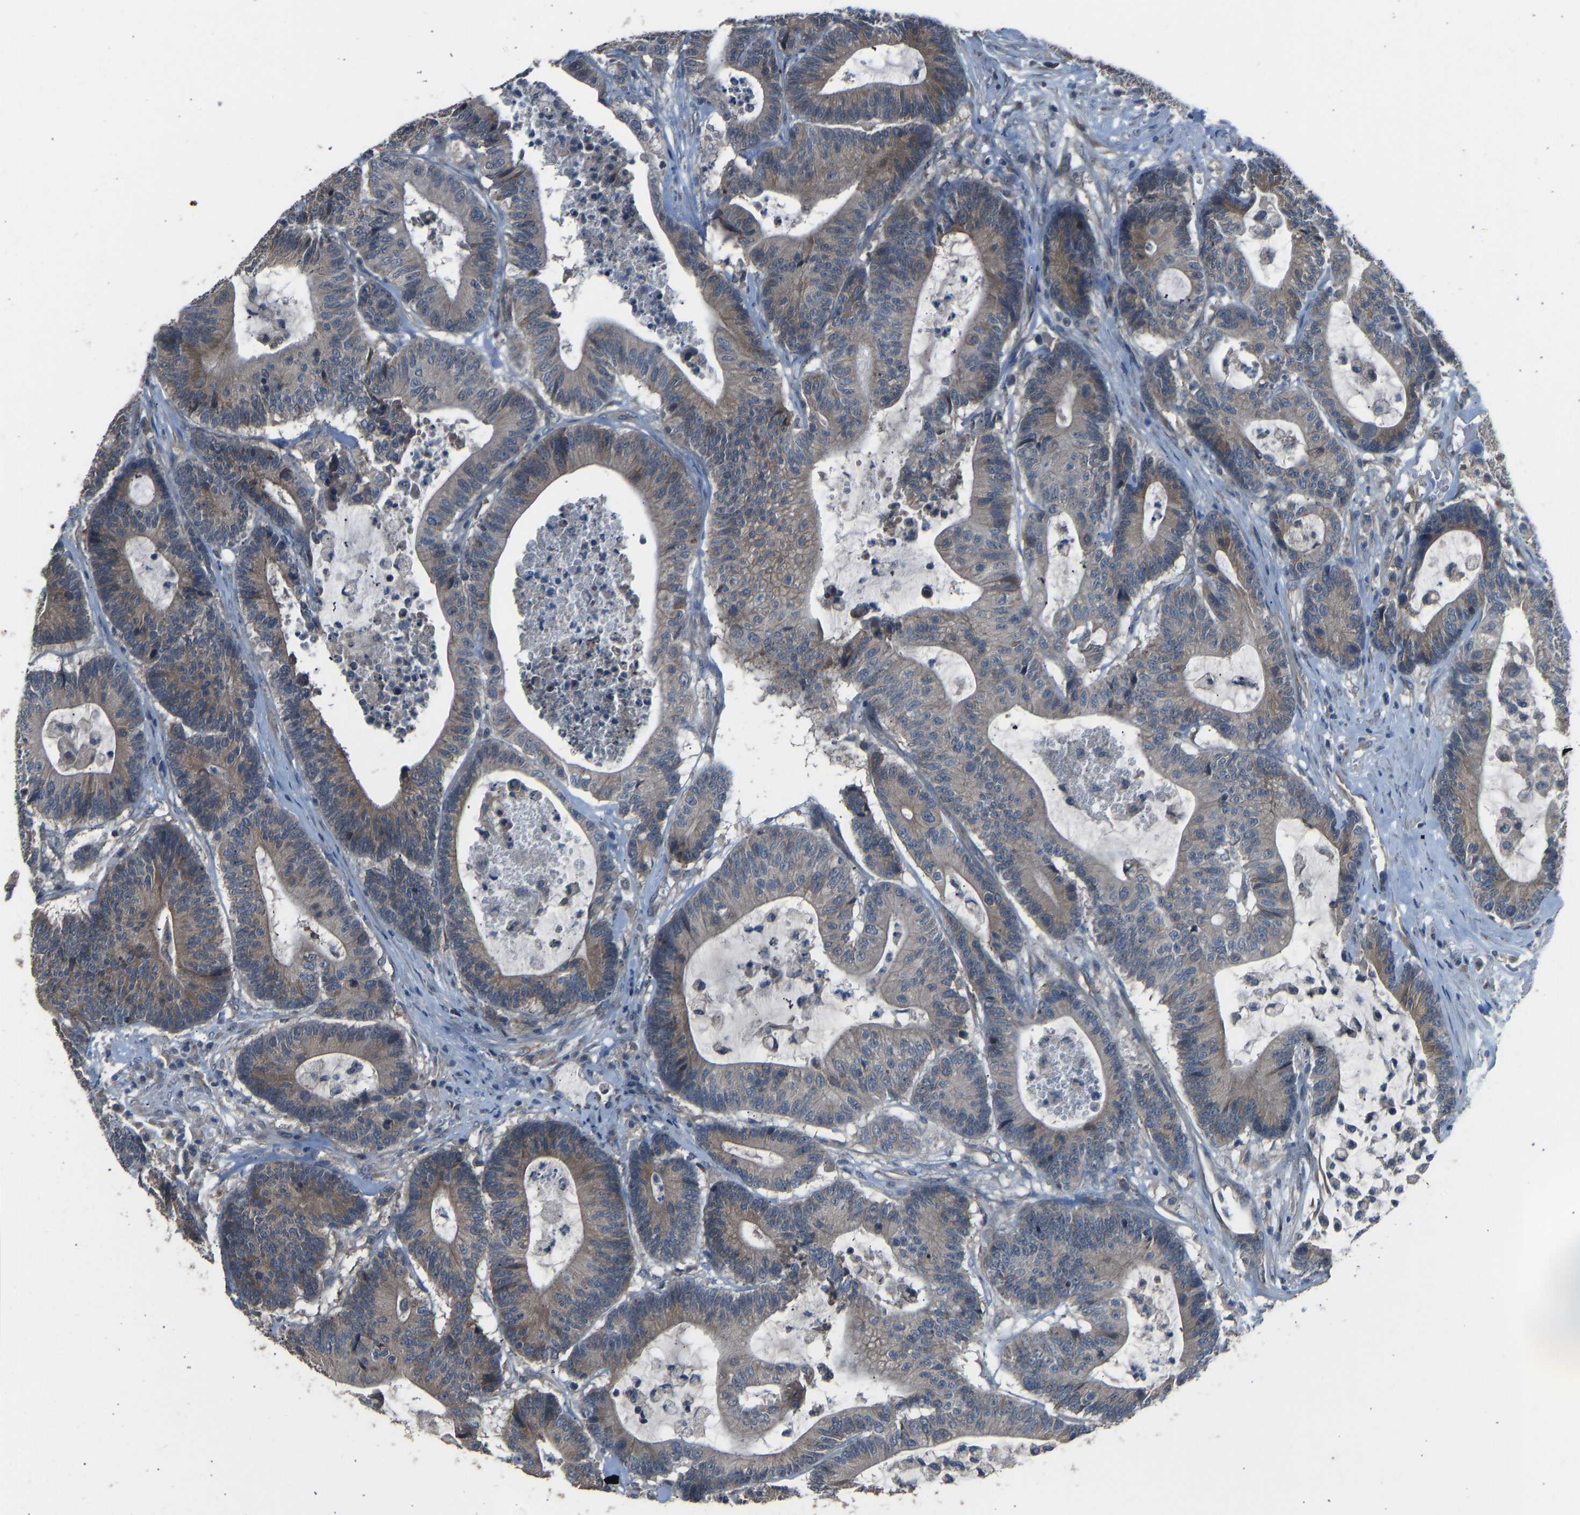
{"staining": {"intensity": "weak", "quantity": ">75%", "location": "cytoplasmic/membranous"}, "tissue": "colorectal cancer", "cell_type": "Tumor cells", "image_type": "cancer", "snomed": [{"axis": "morphology", "description": "Adenocarcinoma, NOS"}, {"axis": "topography", "description": "Colon"}], "caption": "Brown immunohistochemical staining in colorectal cancer (adenocarcinoma) displays weak cytoplasmic/membranous staining in approximately >75% of tumor cells. The protein of interest is shown in brown color, while the nuclei are stained blue.", "gene": "SLC43A1", "patient": {"sex": "female", "age": 84}}